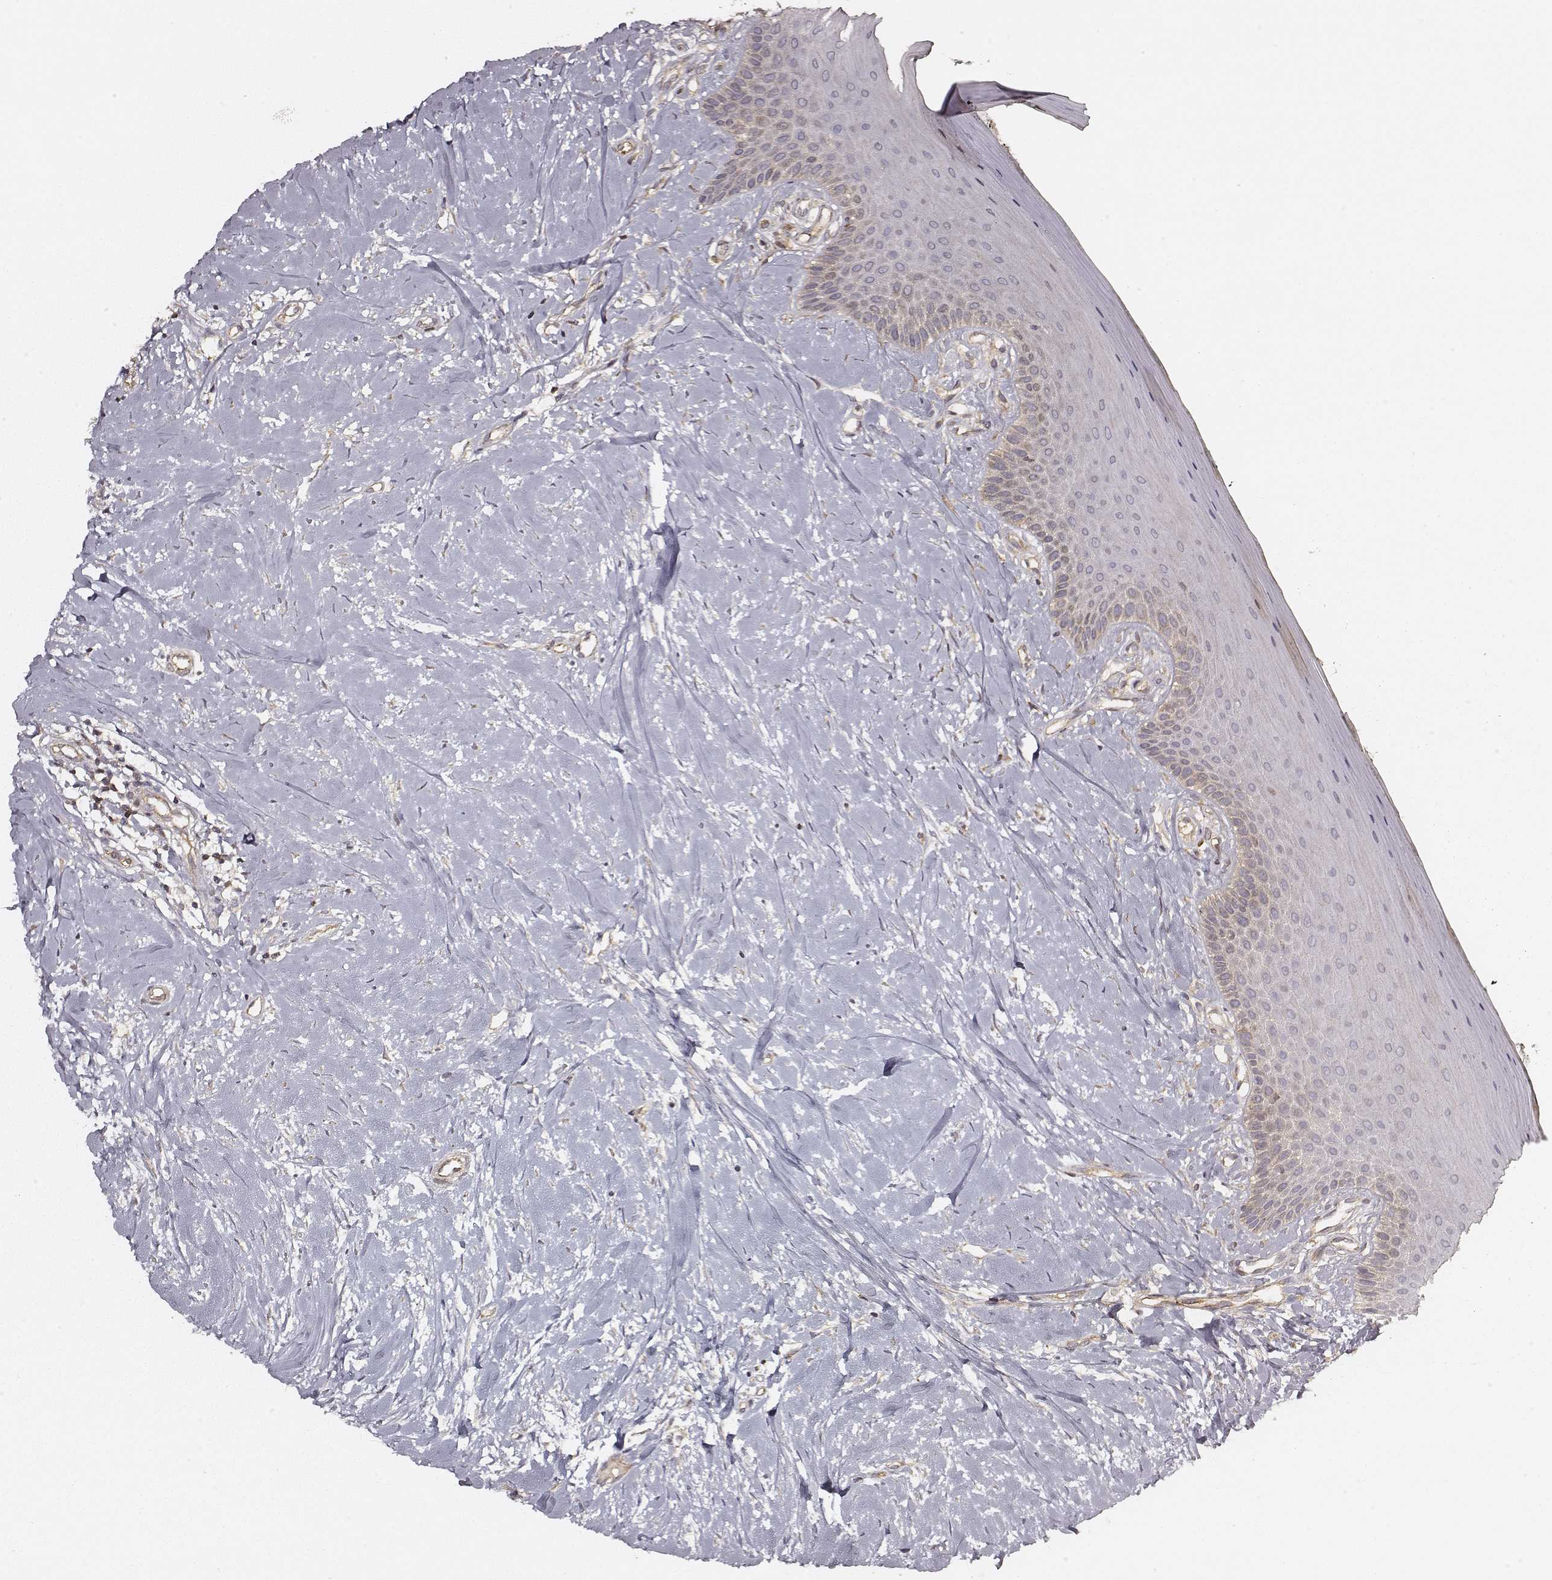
{"staining": {"intensity": "negative", "quantity": "none", "location": "none"}, "tissue": "oral mucosa", "cell_type": "Squamous epithelial cells", "image_type": "normal", "snomed": [{"axis": "morphology", "description": "Normal tissue, NOS"}, {"axis": "topography", "description": "Oral tissue"}], "caption": "IHC histopathology image of normal oral mucosa: oral mucosa stained with DAB demonstrates no significant protein staining in squamous epithelial cells. (IHC, brightfield microscopy, high magnification).", "gene": "CARS1", "patient": {"sex": "female", "age": 43}}